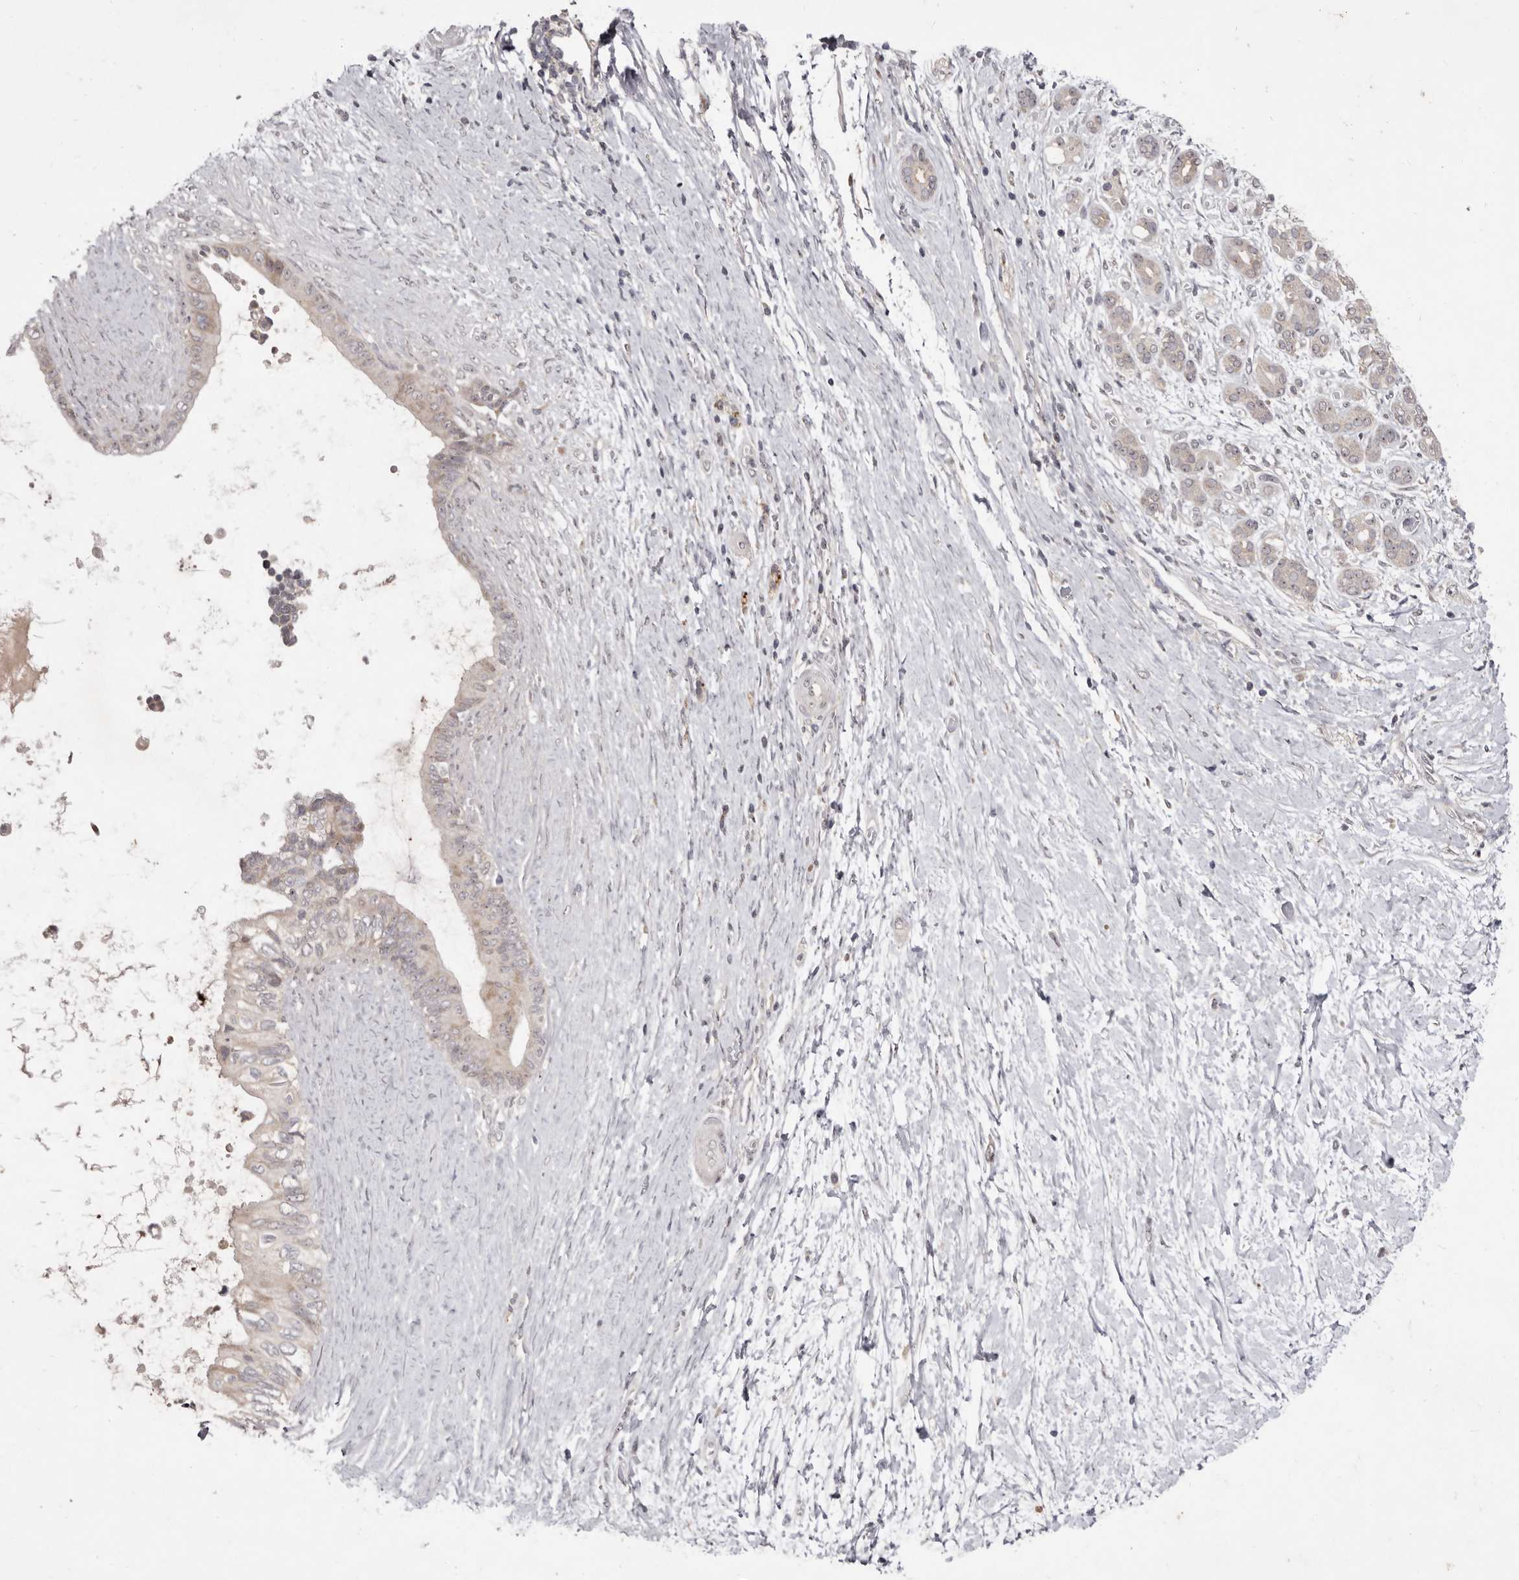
{"staining": {"intensity": "moderate", "quantity": "<25%", "location": "cytoplasmic/membranous"}, "tissue": "pancreatic cancer", "cell_type": "Tumor cells", "image_type": "cancer", "snomed": [{"axis": "morphology", "description": "Adenocarcinoma, NOS"}, {"axis": "topography", "description": "Pancreas"}], "caption": "Protein staining of pancreatic adenocarcinoma tissue reveals moderate cytoplasmic/membranous staining in about <25% of tumor cells.", "gene": "FLAD1", "patient": {"sex": "female", "age": 72}}